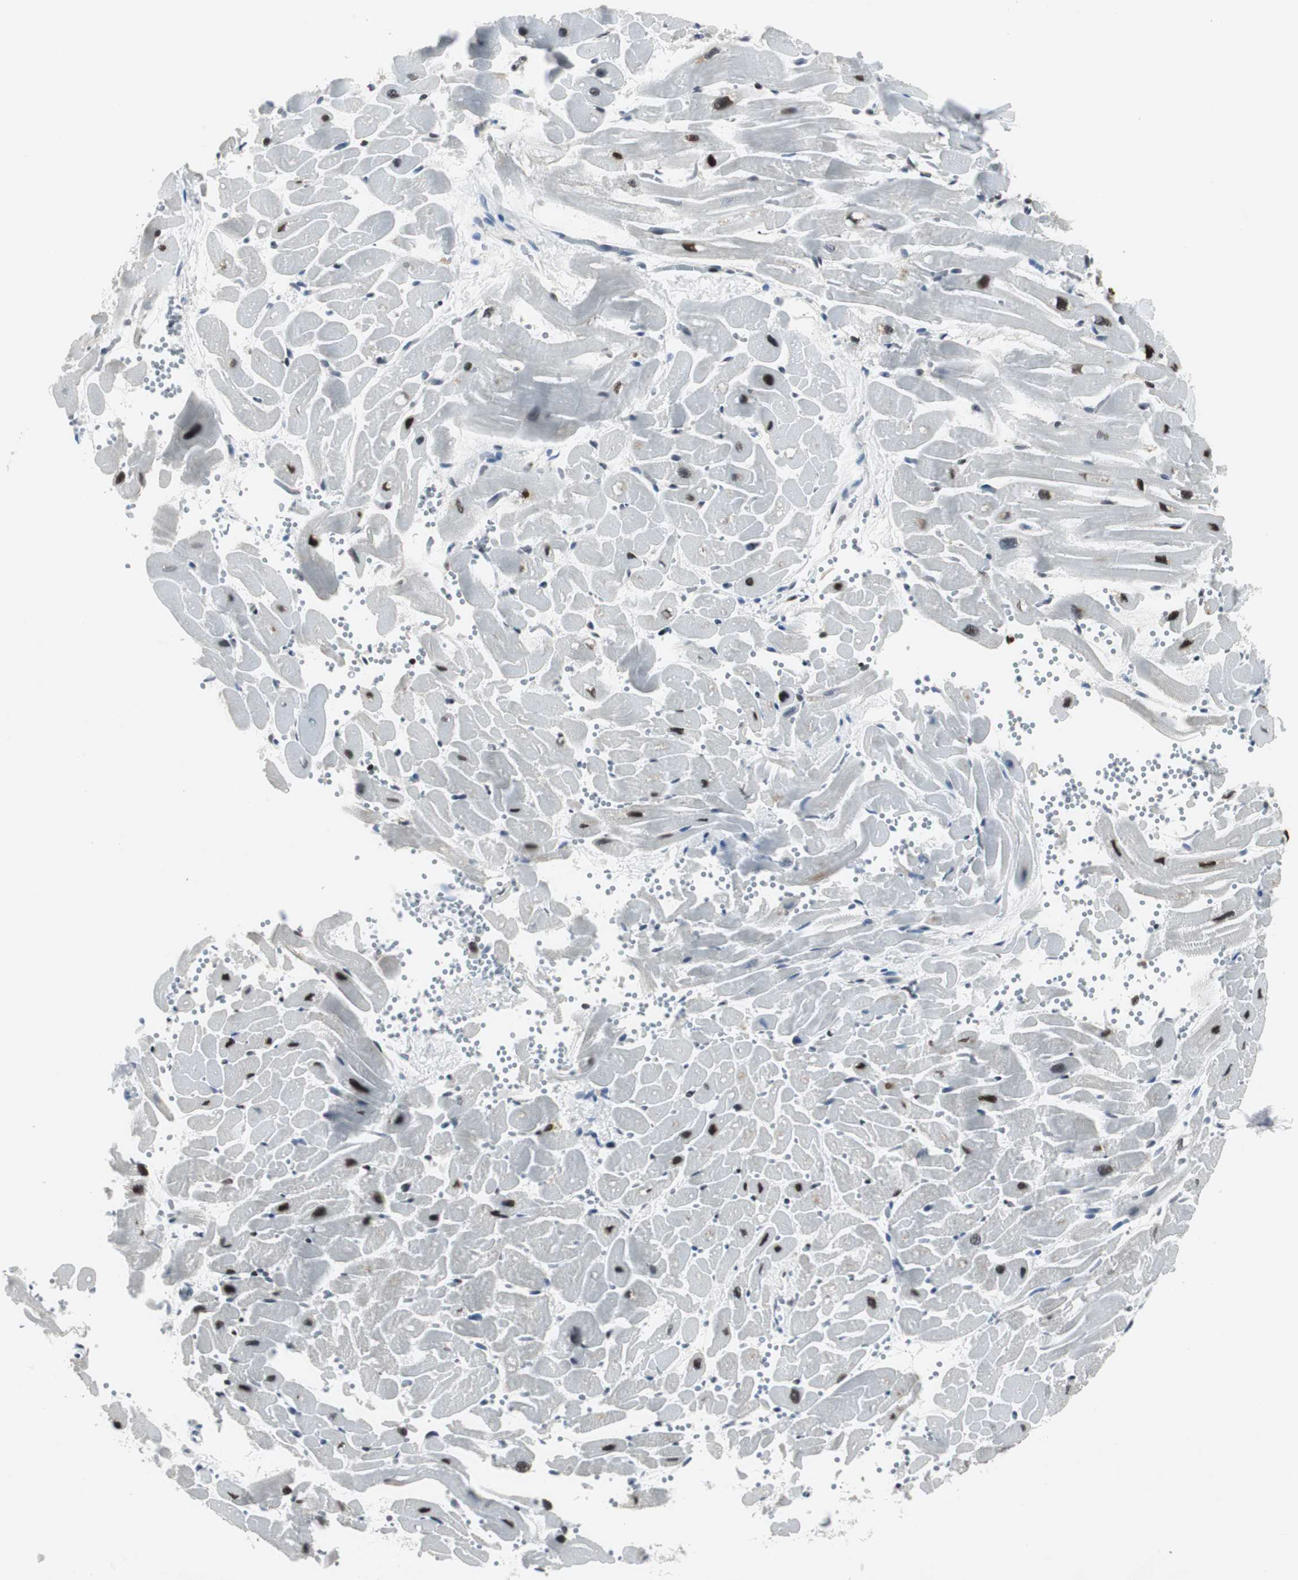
{"staining": {"intensity": "strong", "quantity": ">75%", "location": "nuclear"}, "tissue": "heart muscle", "cell_type": "Cardiomyocytes", "image_type": "normal", "snomed": [{"axis": "morphology", "description": "Normal tissue, NOS"}, {"axis": "topography", "description": "Heart"}], "caption": "Immunohistochemistry histopathology image of benign human heart muscle stained for a protein (brown), which displays high levels of strong nuclear expression in about >75% of cardiomyocytes.", "gene": "MEF2D", "patient": {"sex": "female", "age": 19}}